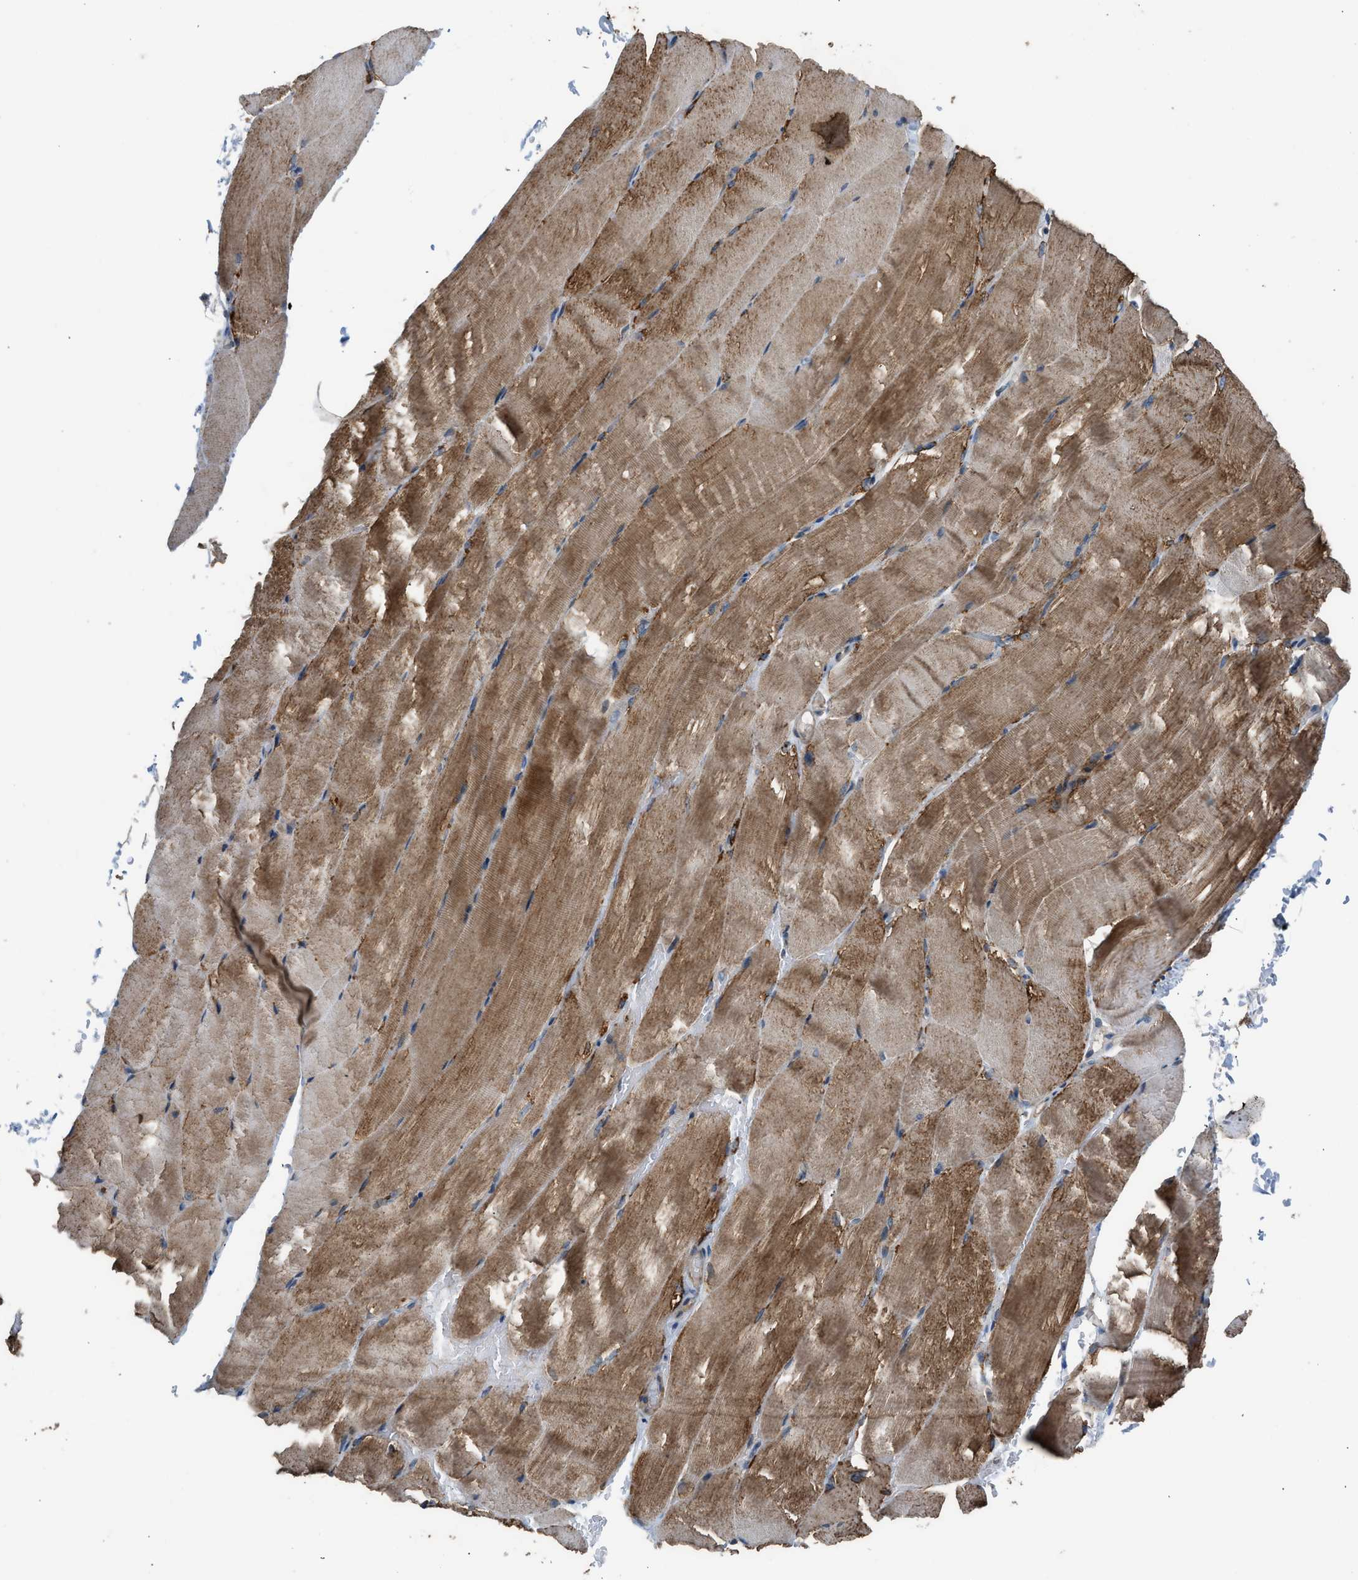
{"staining": {"intensity": "strong", "quantity": ">75%", "location": "cytoplasmic/membranous"}, "tissue": "skeletal muscle", "cell_type": "Myocytes", "image_type": "normal", "snomed": [{"axis": "morphology", "description": "Normal tissue, NOS"}, {"axis": "topography", "description": "Skeletal muscle"}, {"axis": "topography", "description": "Parathyroid gland"}], "caption": "Human skeletal muscle stained for a protein (brown) exhibits strong cytoplasmic/membranous positive expression in approximately >75% of myocytes.", "gene": "STARD3", "patient": {"sex": "female", "age": 37}}